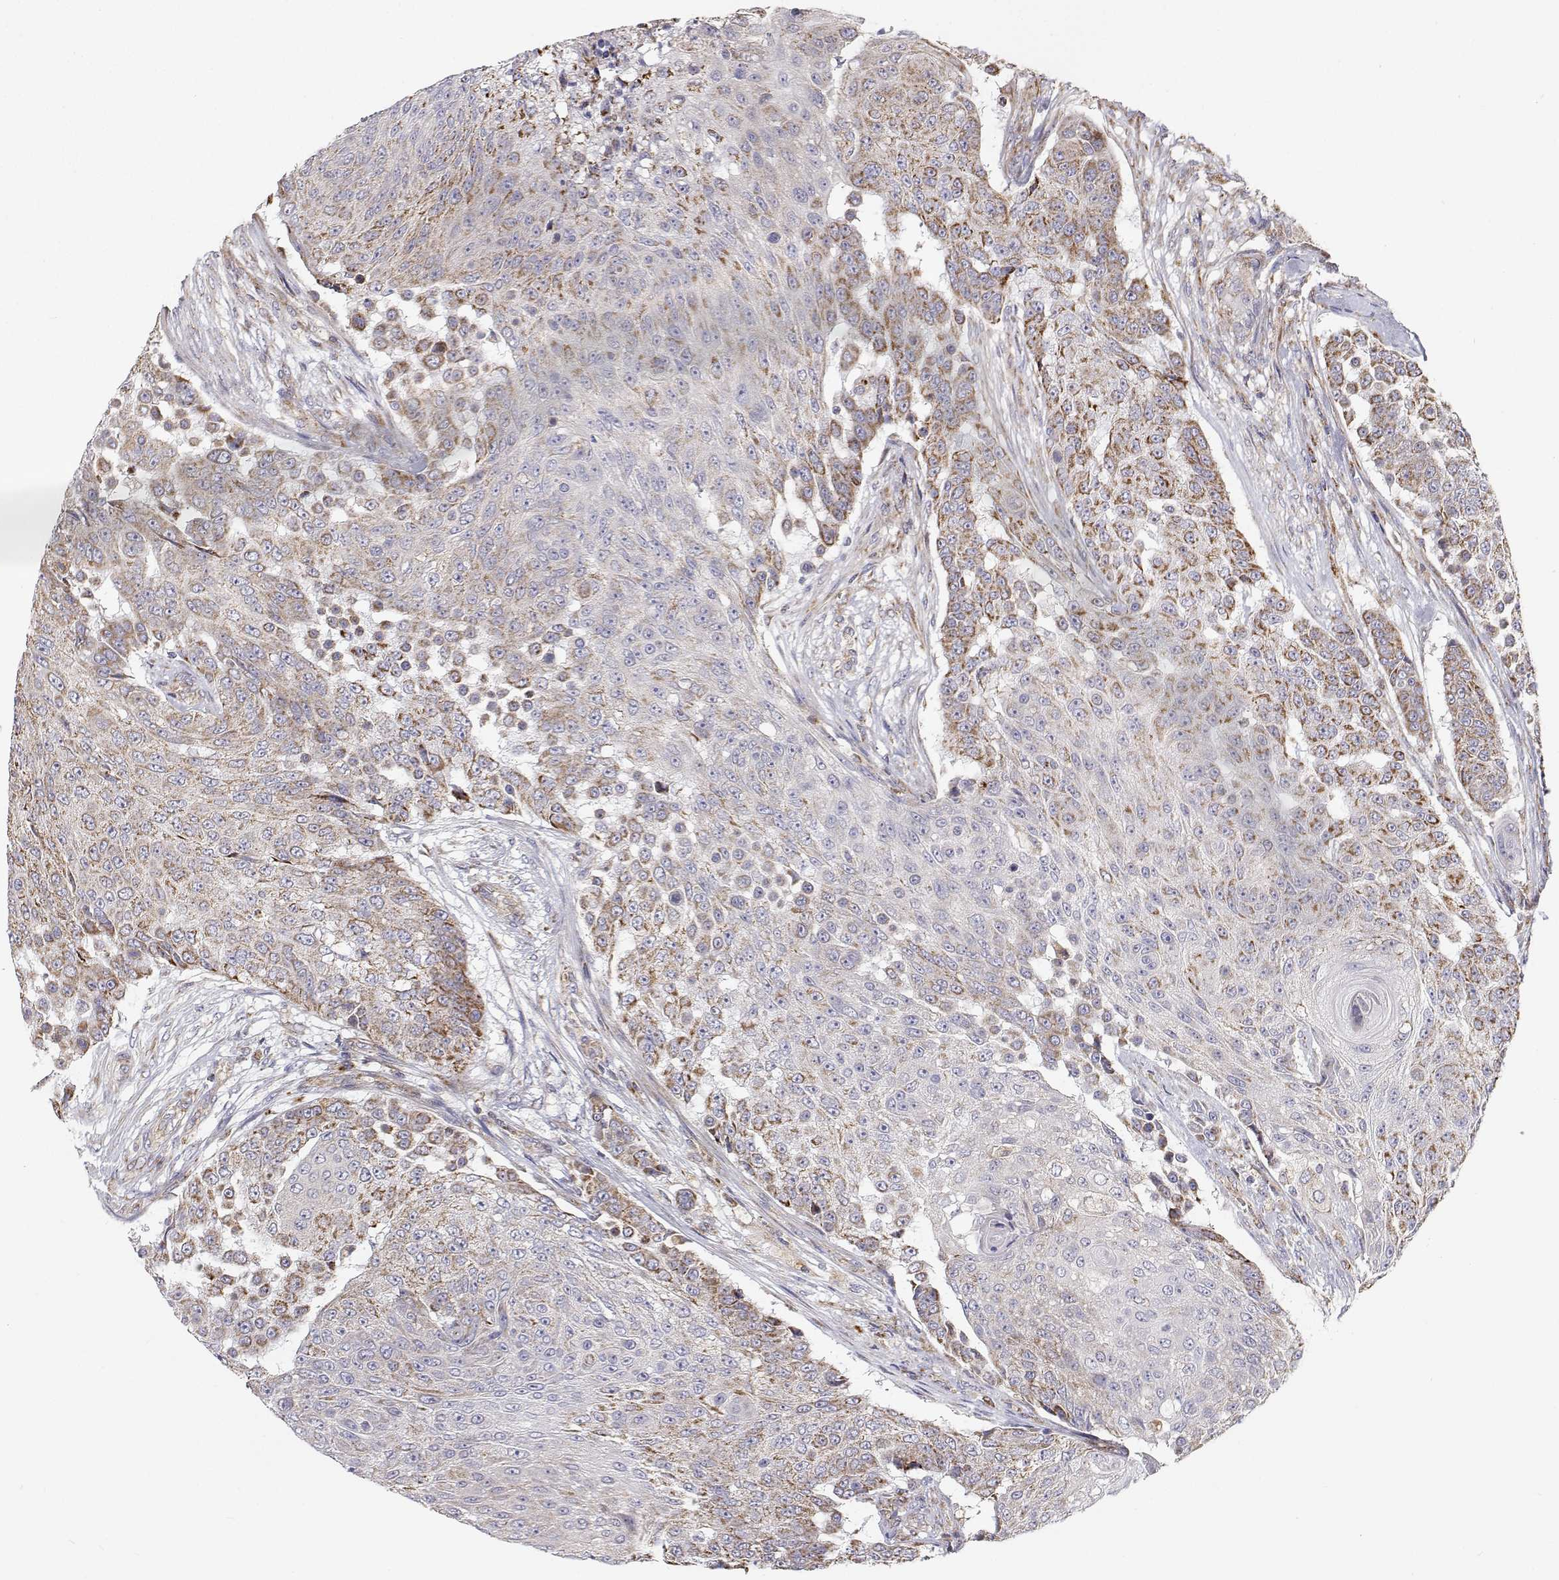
{"staining": {"intensity": "moderate", "quantity": "25%-75%", "location": "cytoplasmic/membranous"}, "tissue": "urothelial cancer", "cell_type": "Tumor cells", "image_type": "cancer", "snomed": [{"axis": "morphology", "description": "Urothelial carcinoma, High grade"}, {"axis": "topography", "description": "Urinary bladder"}], "caption": "The photomicrograph shows immunohistochemical staining of high-grade urothelial carcinoma. There is moderate cytoplasmic/membranous positivity is identified in approximately 25%-75% of tumor cells. (Brightfield microscopy of DAB IHC at high magnification).", "gene": "SPICE1", "patient": {"sex": "female", "age": 63}}